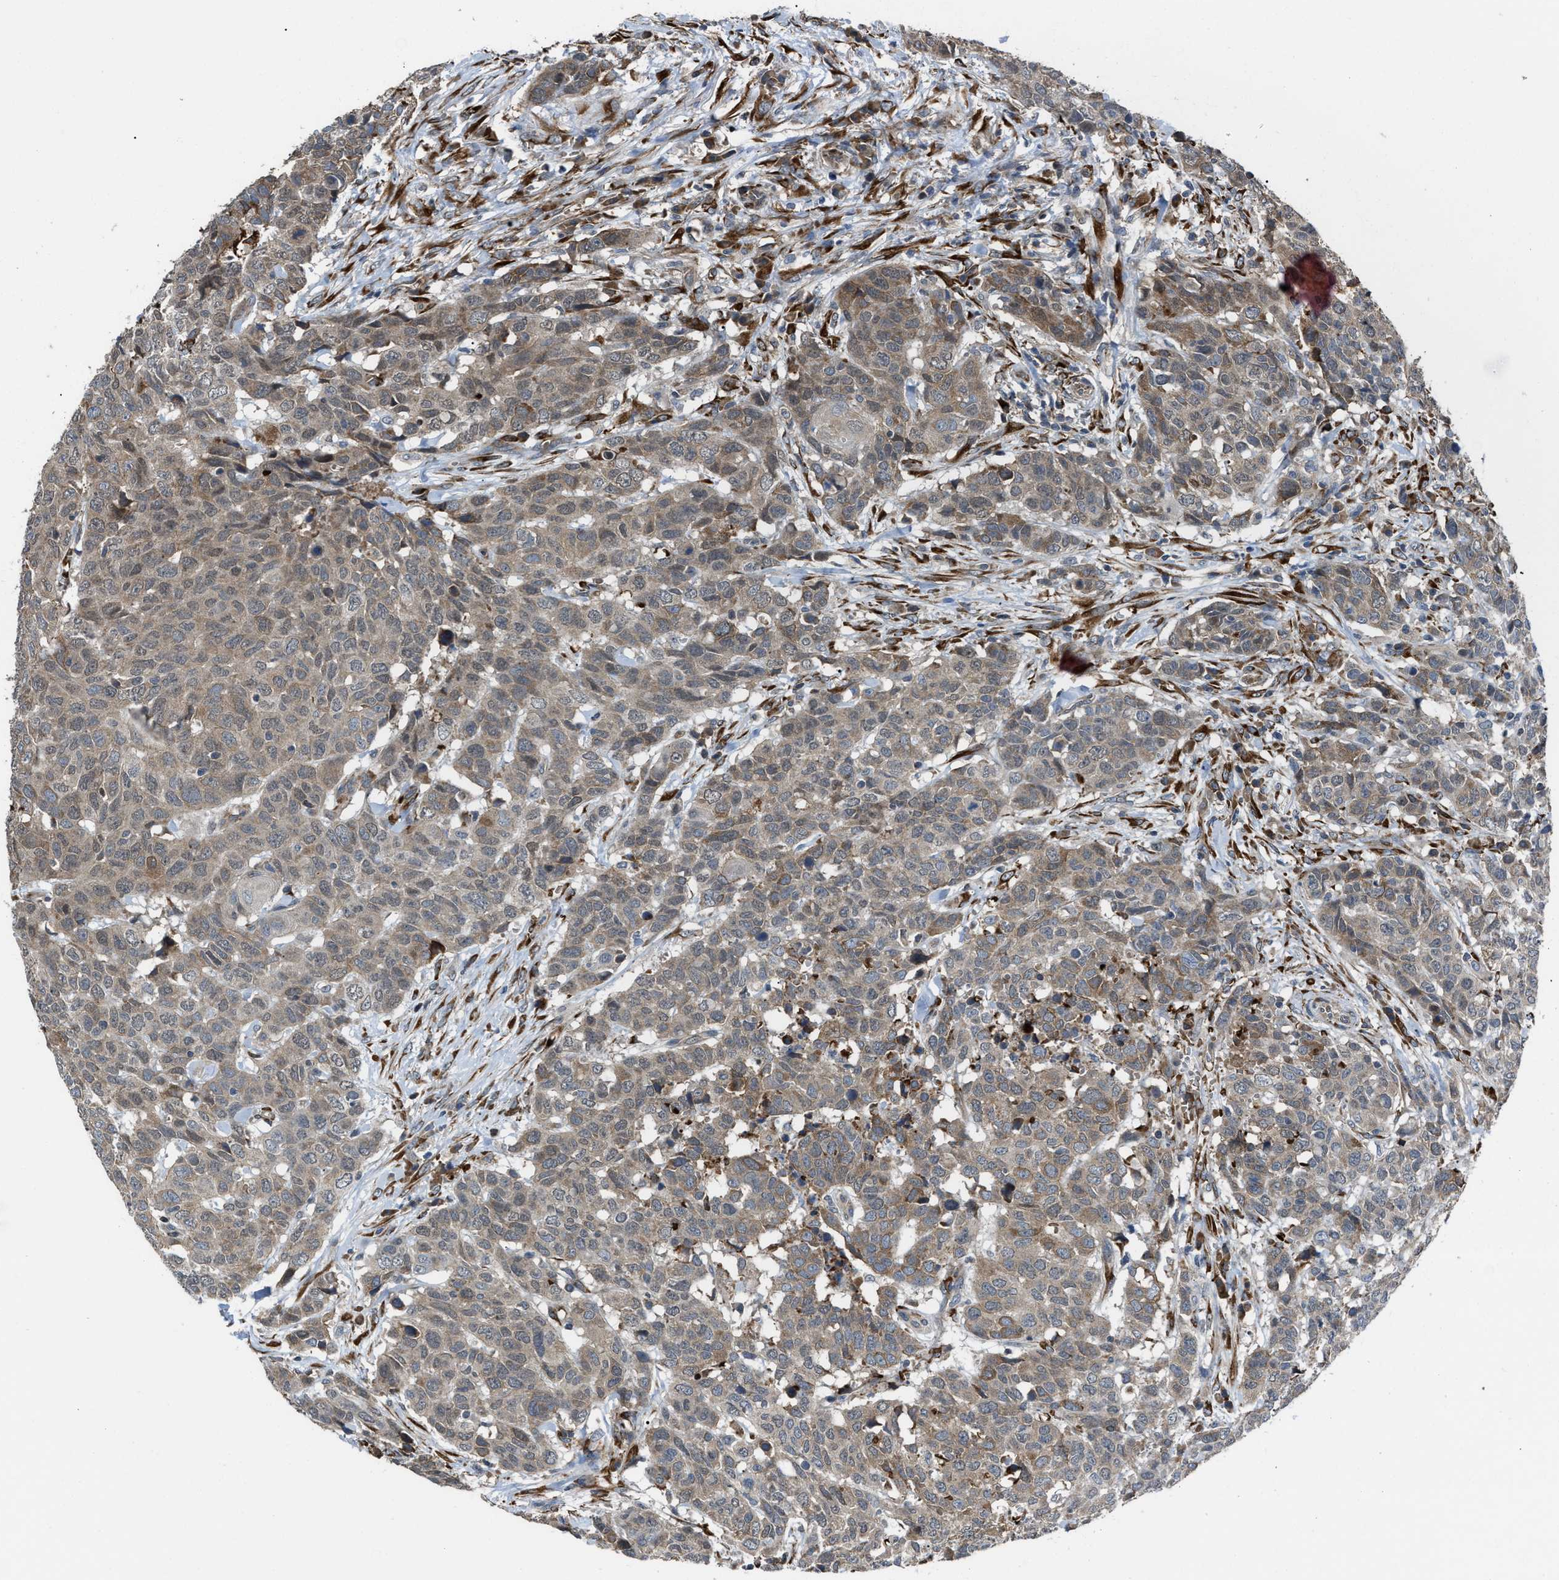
{"staining": {"intensity": "moderate", "quantity": ">75%", "location": "cytoplasmic/membranous"}, "tissue": "head and neck cancer", "cell_type": "Tumor cells", "image_type": "cancer", "snomed": [{"axis": "morphology", "description": "Squamous cell carcinoma, NOS"}, {"axis": "topography", "description": "Head-Neck"}], "caption": "Tumor cells show medium levels of moderate cytoplasmic/membranous positivity in about >75% of cells in human head and neck cancer.", "gene": "SELENOM", "patient": {"sex": "male", "age": 66}}